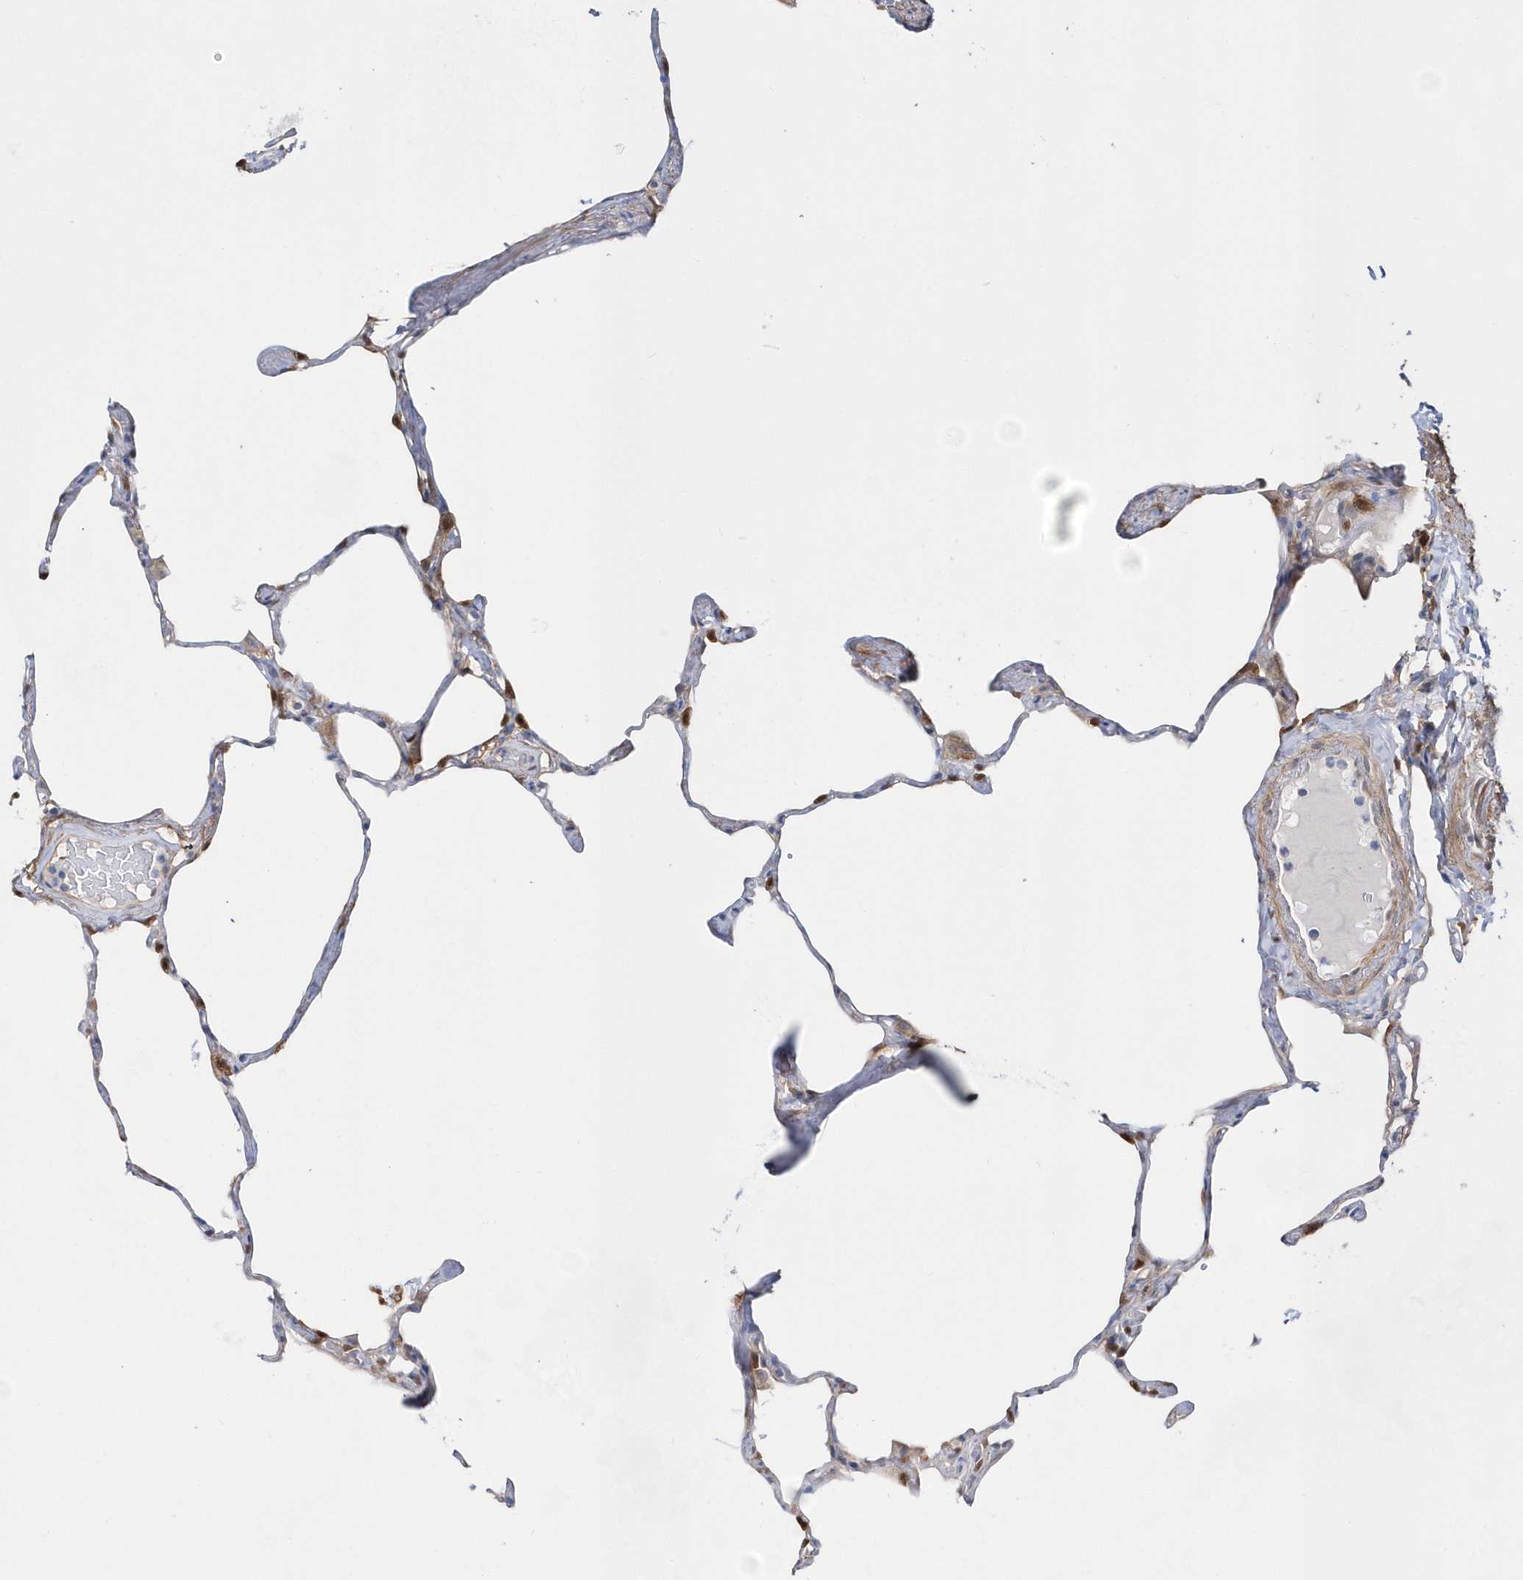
{"staining": {"intensity": "moderate", "quantity": "<25%", "location": "cytoplasmic/membranous"}, "tissue": "lung", "cell_type": "Alveolar cells", "image_type": "normal", "snomed": [{"axis": "morphology", "description": "Normal tissue, NOS"}, {"axis": "topography", "description": "Lung"}], "caption": "Protein expression by IHC exhibits moderate cytoplasmic/membranous expression in approximately <25% of alveolar cells in unremarkable lung.", "gene": "BDH2", "patient": {"sex": "male", "age": 65}}